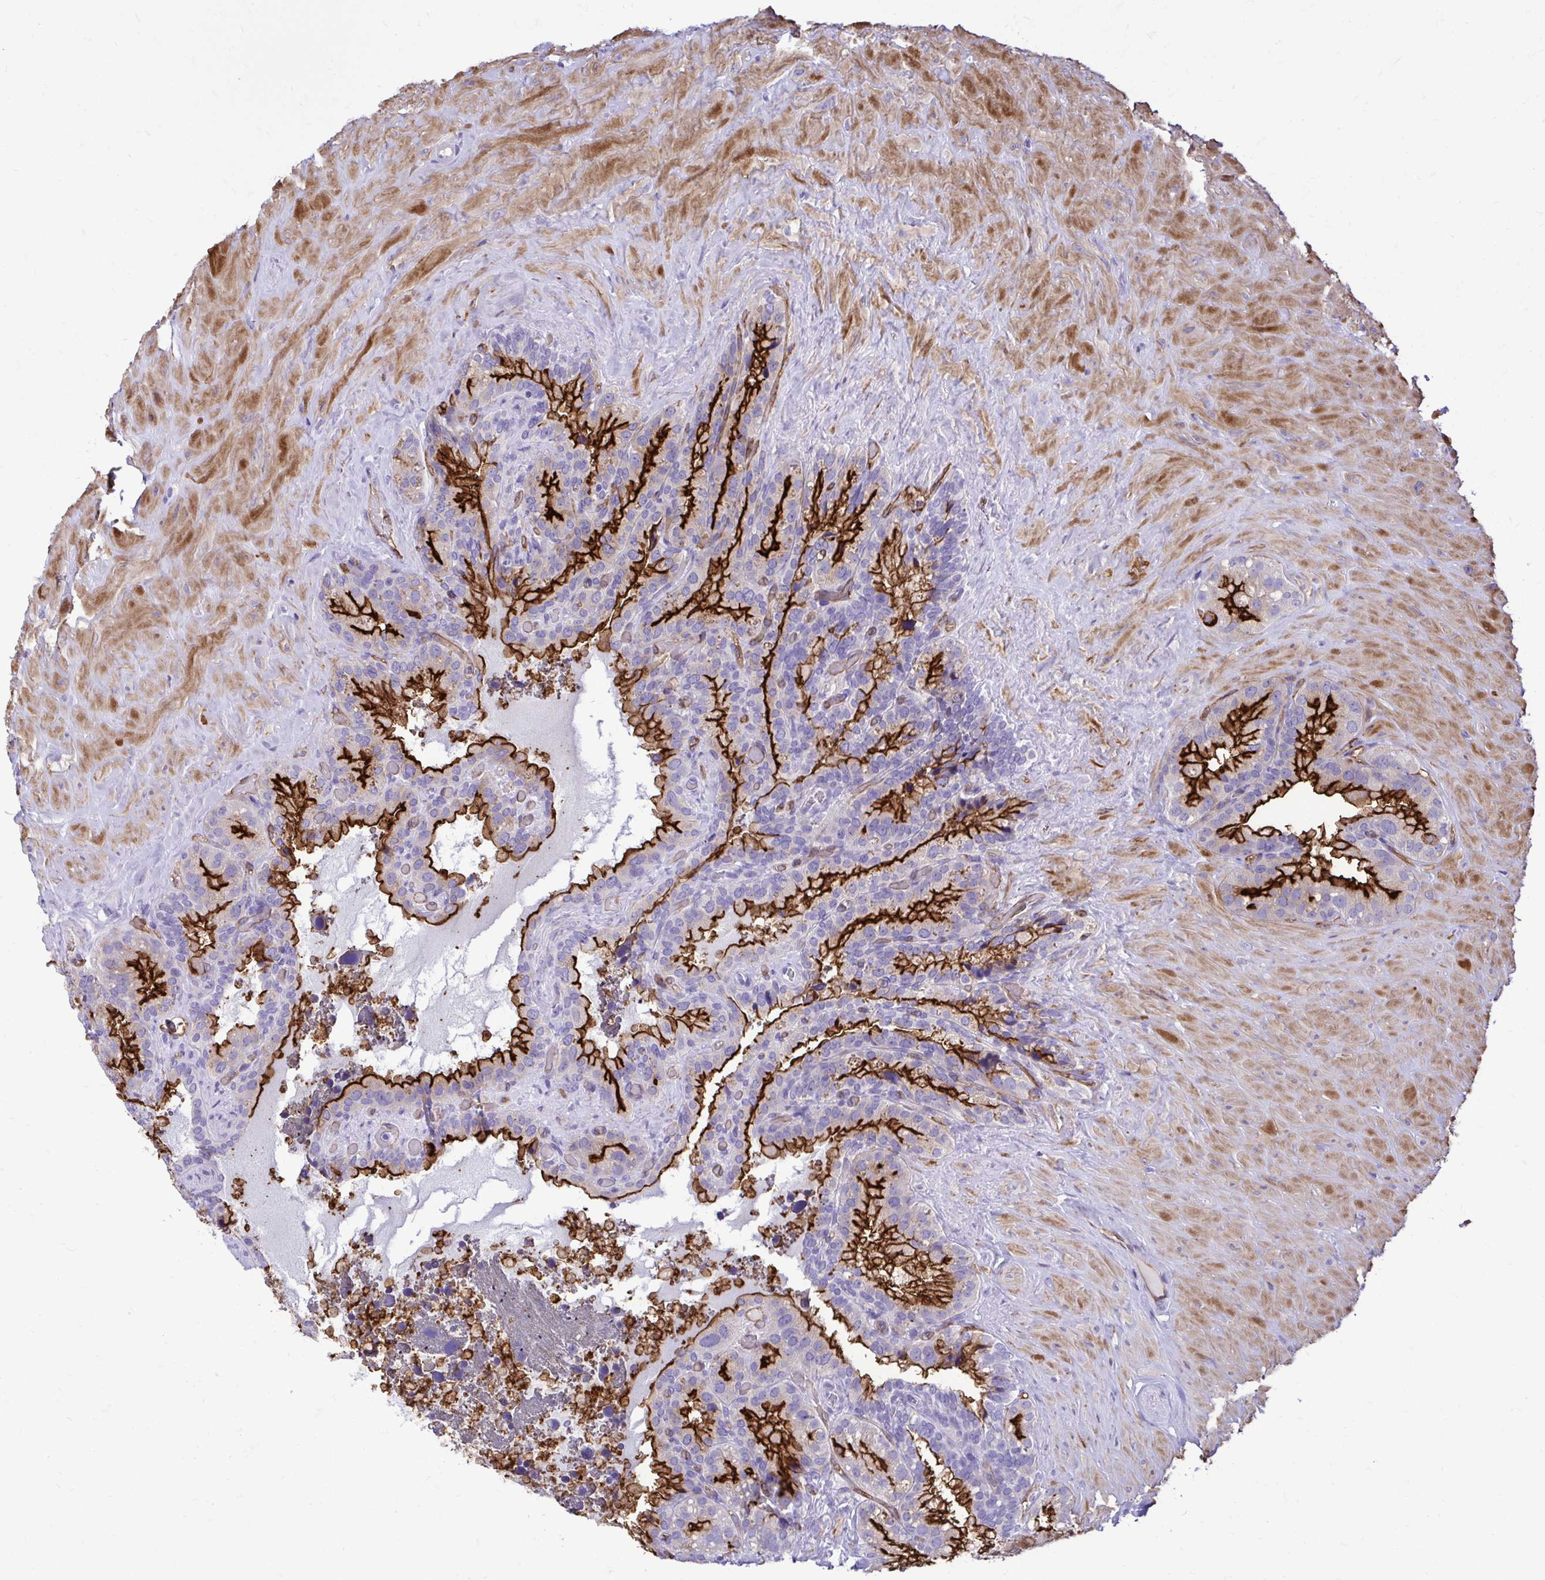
{"staining": {"intensity": "strong", "quantity": "25%-75%", "location": "cytoplasmic/membranous"}, "tissue": "seminal vesicle", "cell_type": "Glandular cells", "image_type": "normal", "snomed": [{"axis": "morphology", "description": "Normal tissue, NOS"}, {"axis": "topography", "description": "Seminal veicle"}], "caption": "The histopathology image demonstrates a brown stain indicating the presence of a protein in the cytoplasmic/membranous of glandular cells in seminal vesicle. The staining was performed using DAB, with brown indicating positive protein expression. Nuclei are stained blue with hematoxylin.", "gene": "ABCG2", "patient": {"sex": "male", "age": 60}}